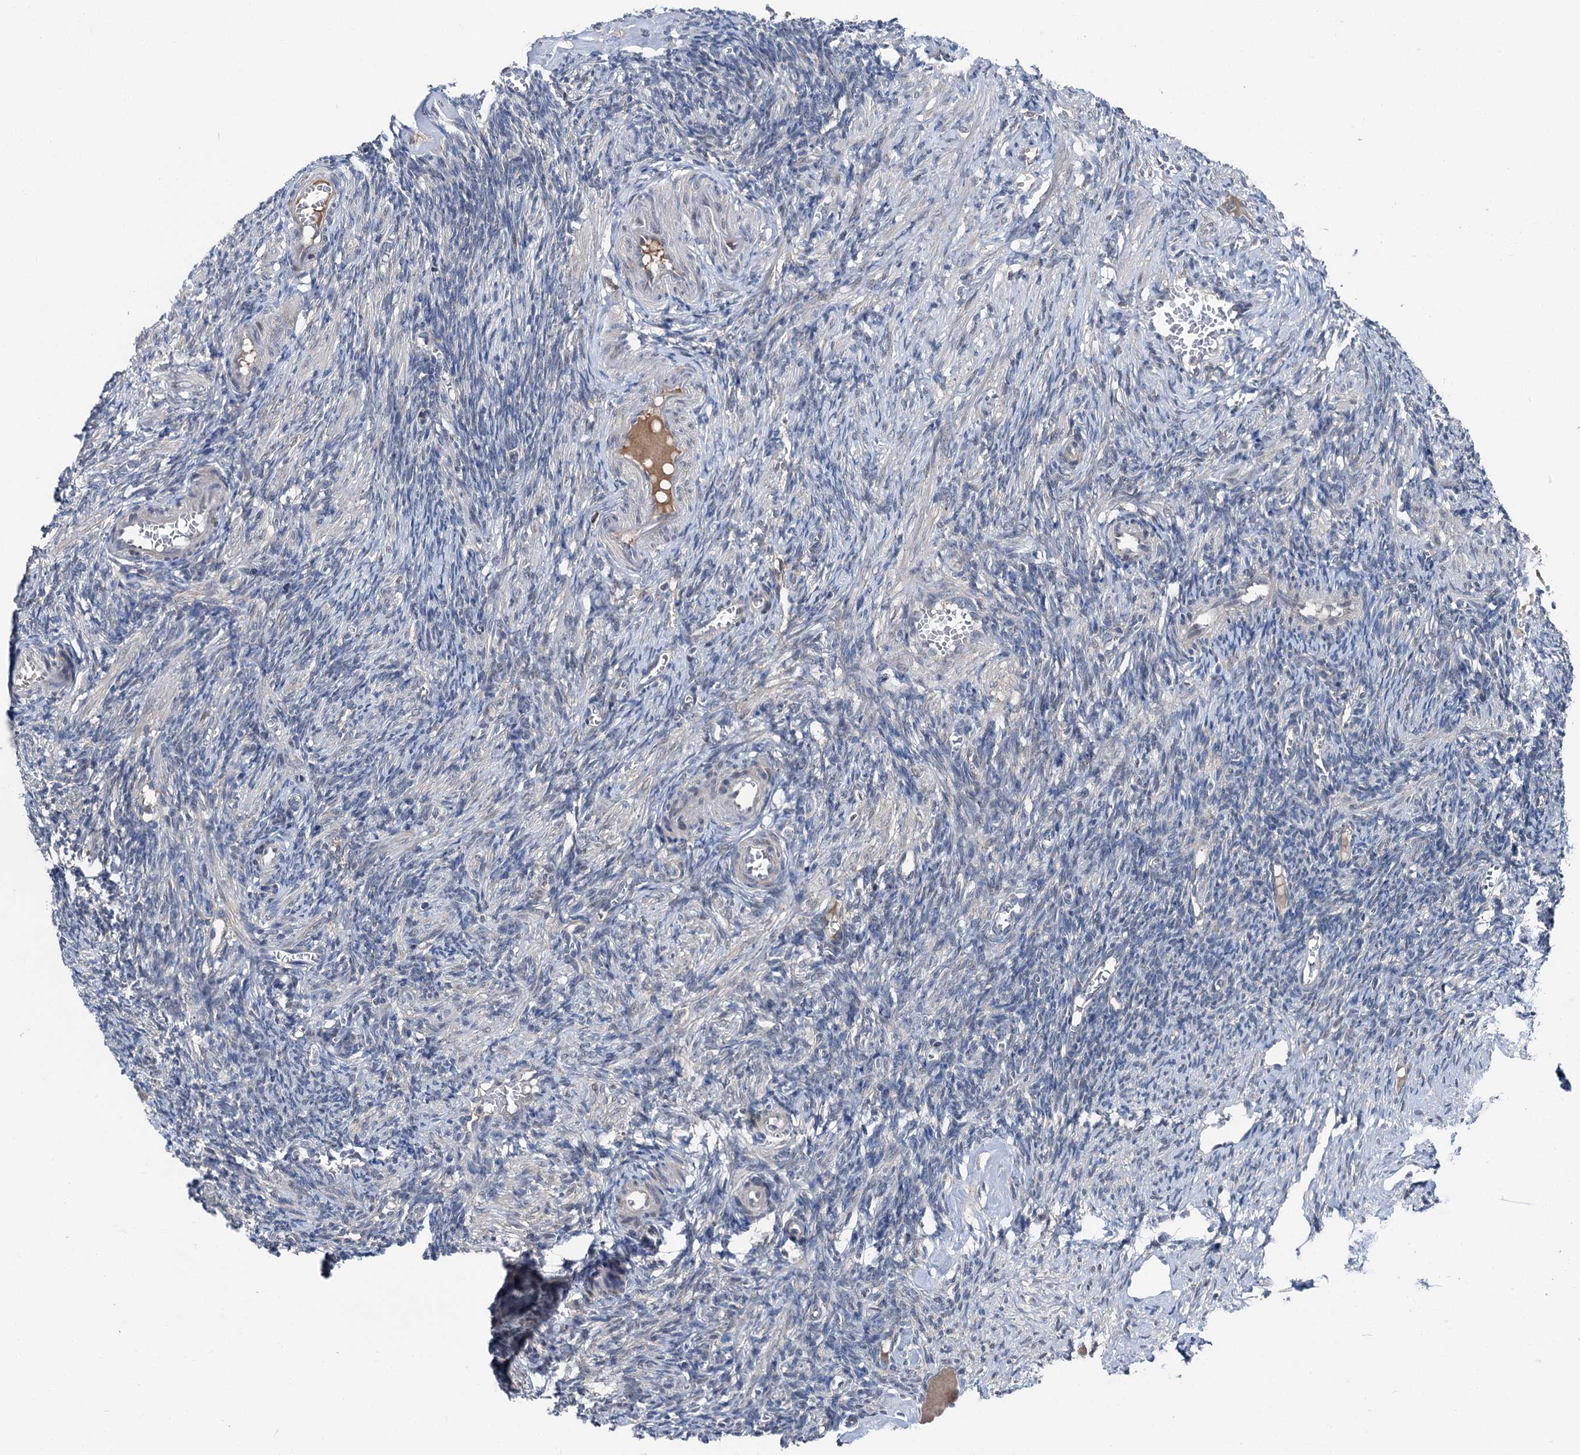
{"staining": {"intensity": "weak", "quantity": "<25%", "location": "cytoplasmic/membranous"}, "tissue": "ovary", "cell_type": "Ovarian stroma cells", "image_type": "normal", "snomed": [{"axis": "morphology", "description": "Normal tissue, NOS"}, {"axis": "topography", "description": "Ovary"}], "caption": "A micrograph of ovary stained for a protein shows no brown staining in ovarian stroma cells.", "gene": "PSMD13", "patient": {"sex": "female", "age": 27}}